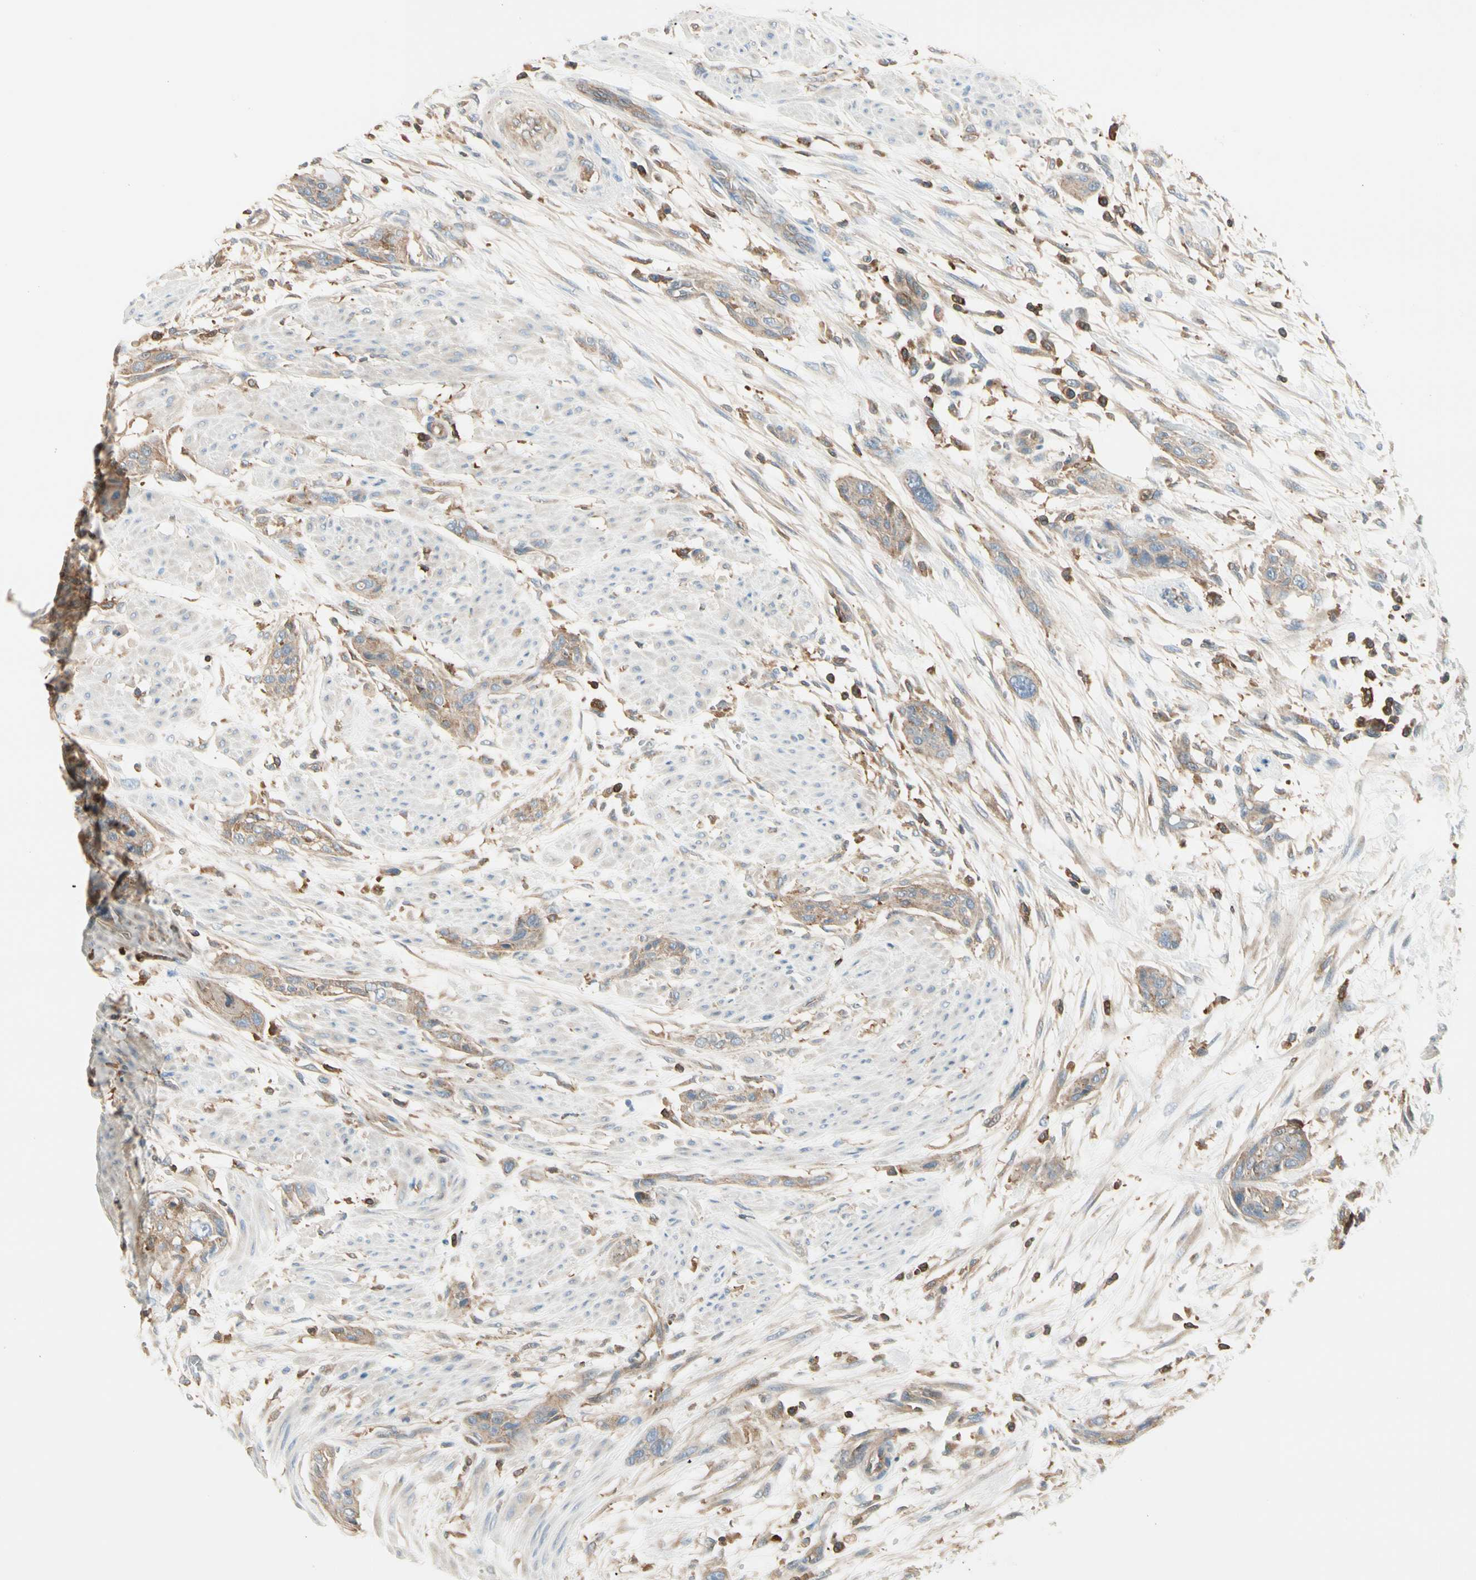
{"staining": {"intensity": "weak", "quantity": ">75%", "location": "cytoplasmic/membranous"}, "tissue": "urothelial cancer", "cell_type": "Tumor cells", "image_type": "cancer", "snomed": [{"axis": "morphology", "description": "Urothelial carcinoma, High grade"}, {"axis": "topography", "description": "Urinary bladder"}], "caption": "High-power microscopy captured an immunohistochemistry (IHC) histopathology image of urothelial cancer, revealing weak cytoplasmic/membranous expression in approximately >75% of tumor cells.", "gene": "CAPZA2", "patient": {"sex": "male", "age": 35}}